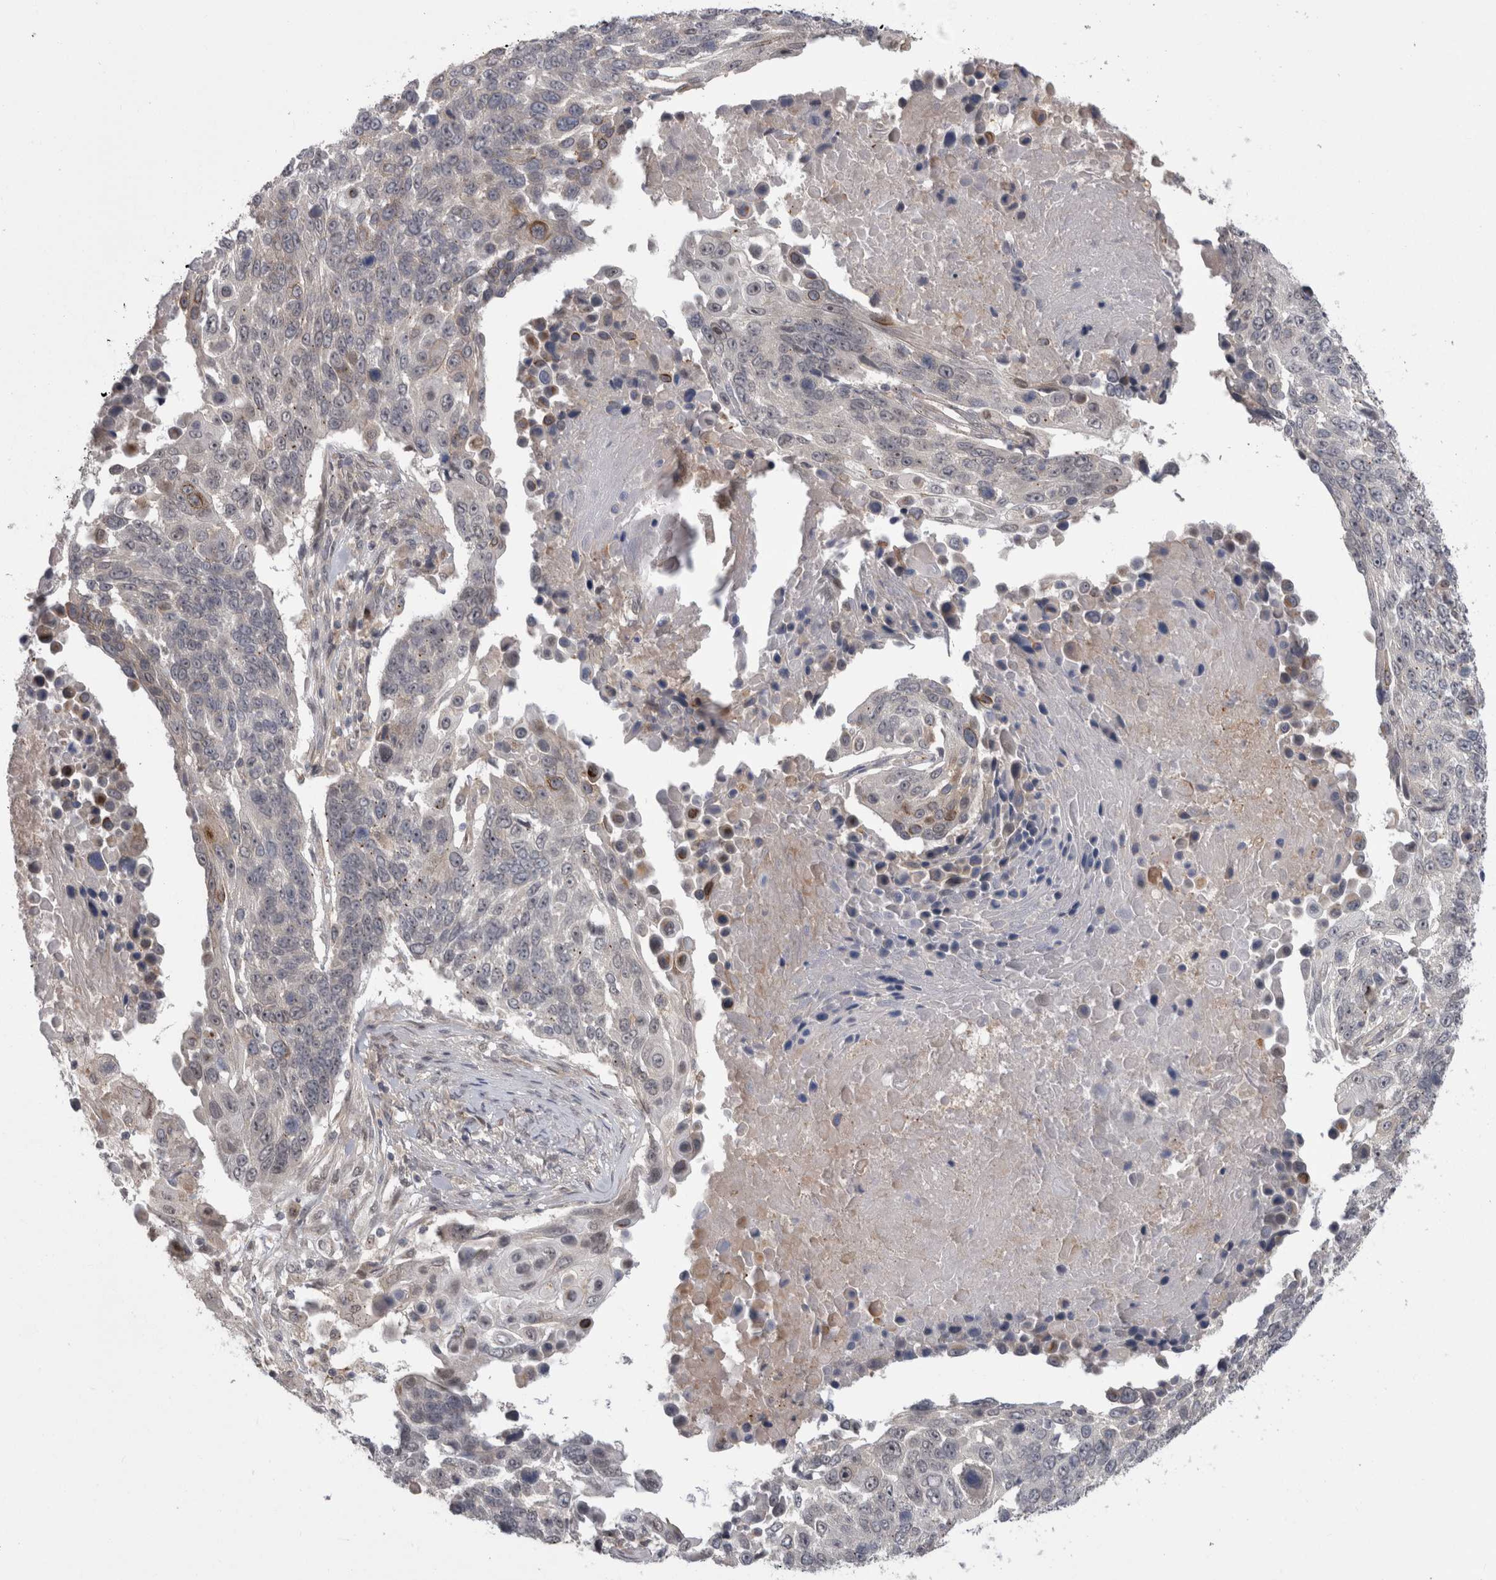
{"staining": {"intensity": "negative", "quantity": "none", "location": "none"}, "tissue": "lung cancer", "cell_type": "Tumor cells", "image_type": "cancer", "snomed": [{"axis": "morphology", "description": "Squamous cell carcinoma, NOS"}, {"axis": "topography", "description": "Lung"}], "caption": "Immunohistochemistry (IHC) of human lung squamous cell carcinoma demonstrates no positivity in tumor cells.", "gene": "MTBP", "patient": {"sex": "male", "age": 66}}